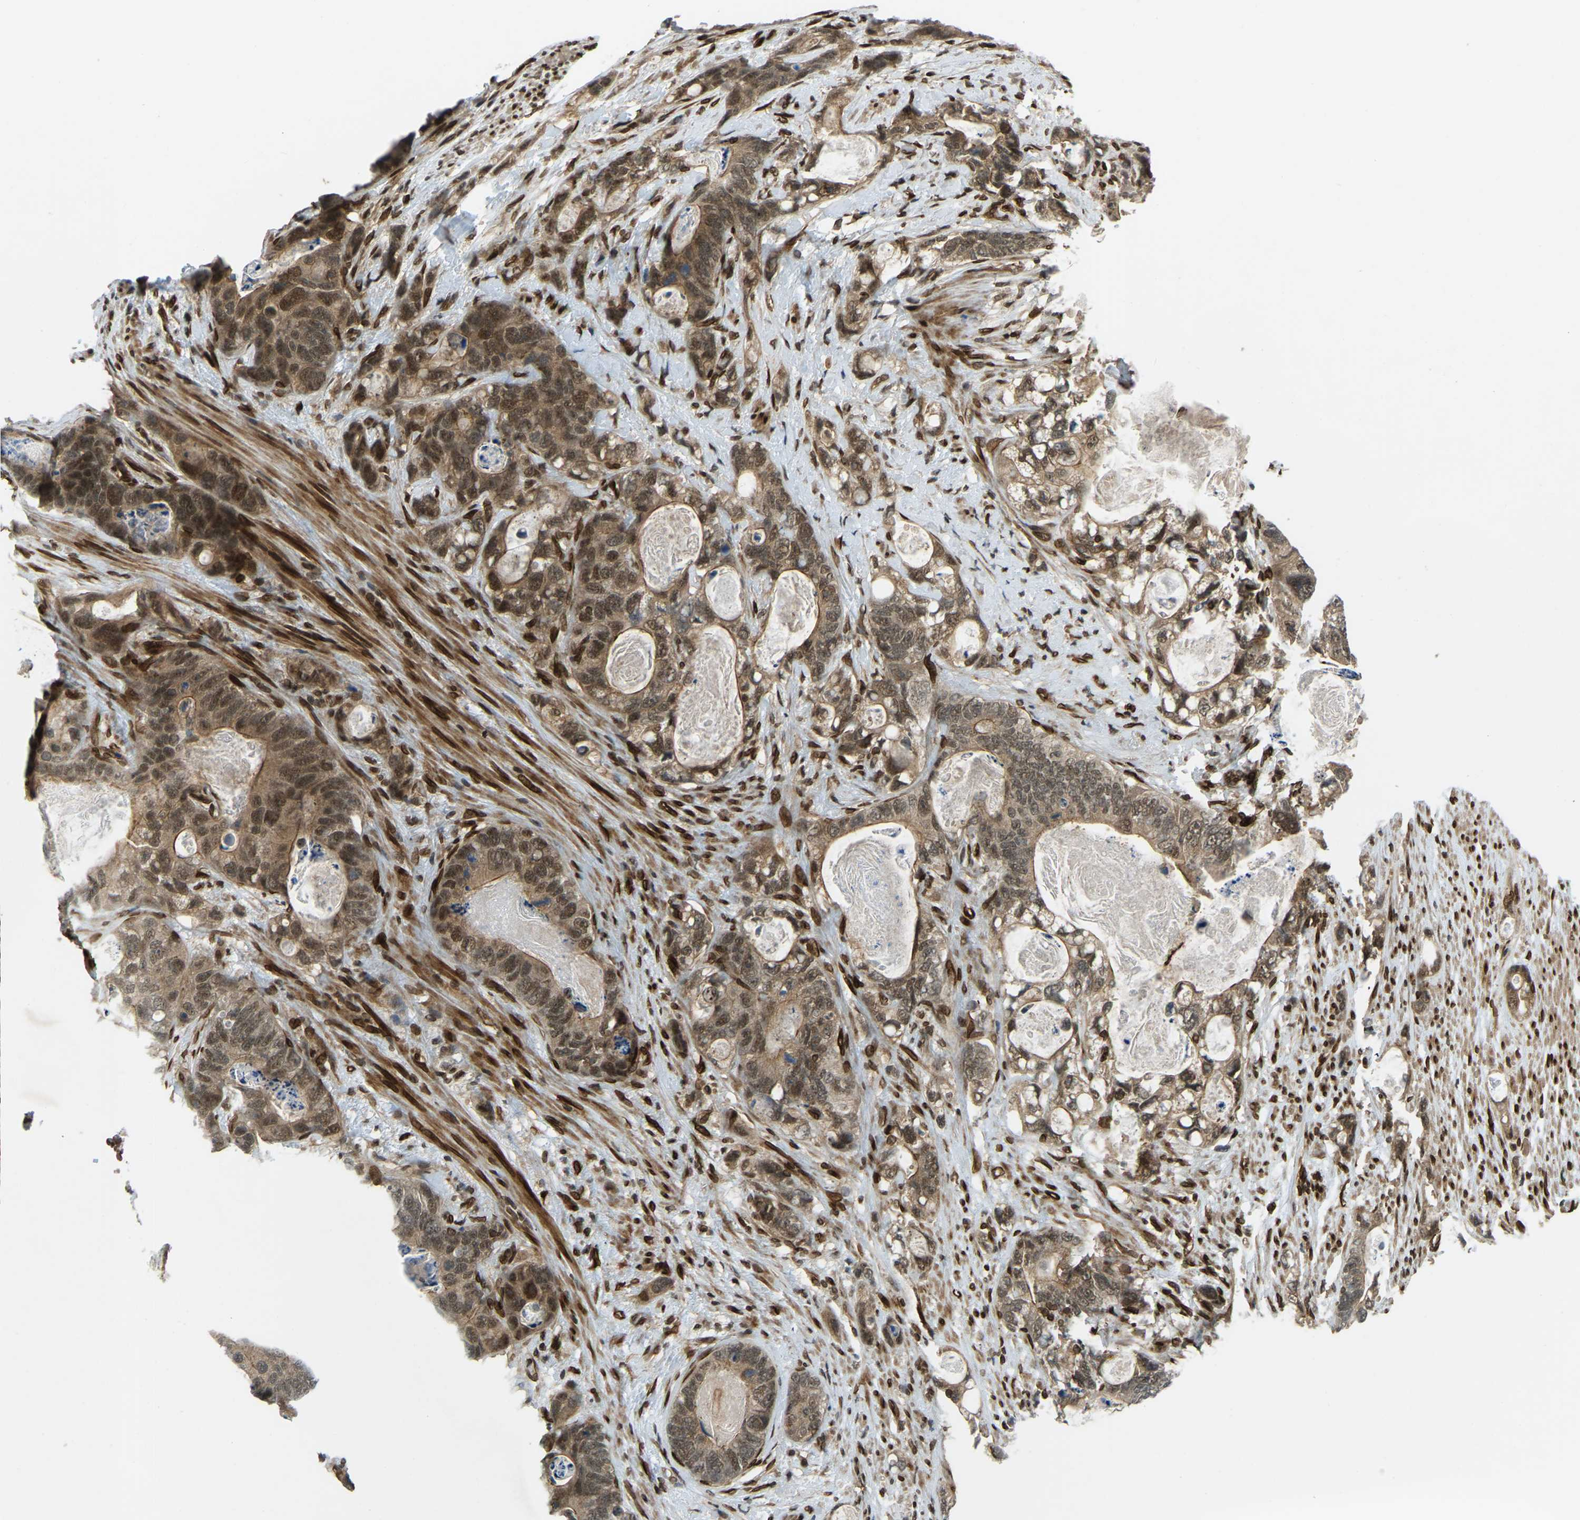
{"staining": {"intensity": "moderate", "quantity": ">75%", "location": "cytoplasmic/membranous,nuclear"}, "tissue": "stomach cancer", "cell_type": "Tumor cells", "image_type": "cancer", "snomed": [{"axis": "morphology", "description": "Normal tissue, NOS"}, {"axis": "morphology", "description": "Adenocarcinoma, NOS"}, {"axis": "topography", "description": "Stomach"}], "caption": "This is a photomicrograph of IHC staining of stomach adenocarcinoma, which shows moderate positivity in the cytoplasmic/membranous and nuclear of tumor cells.", "gene": "SYNE1", "patient": {"sex": "female", "age": 89}}